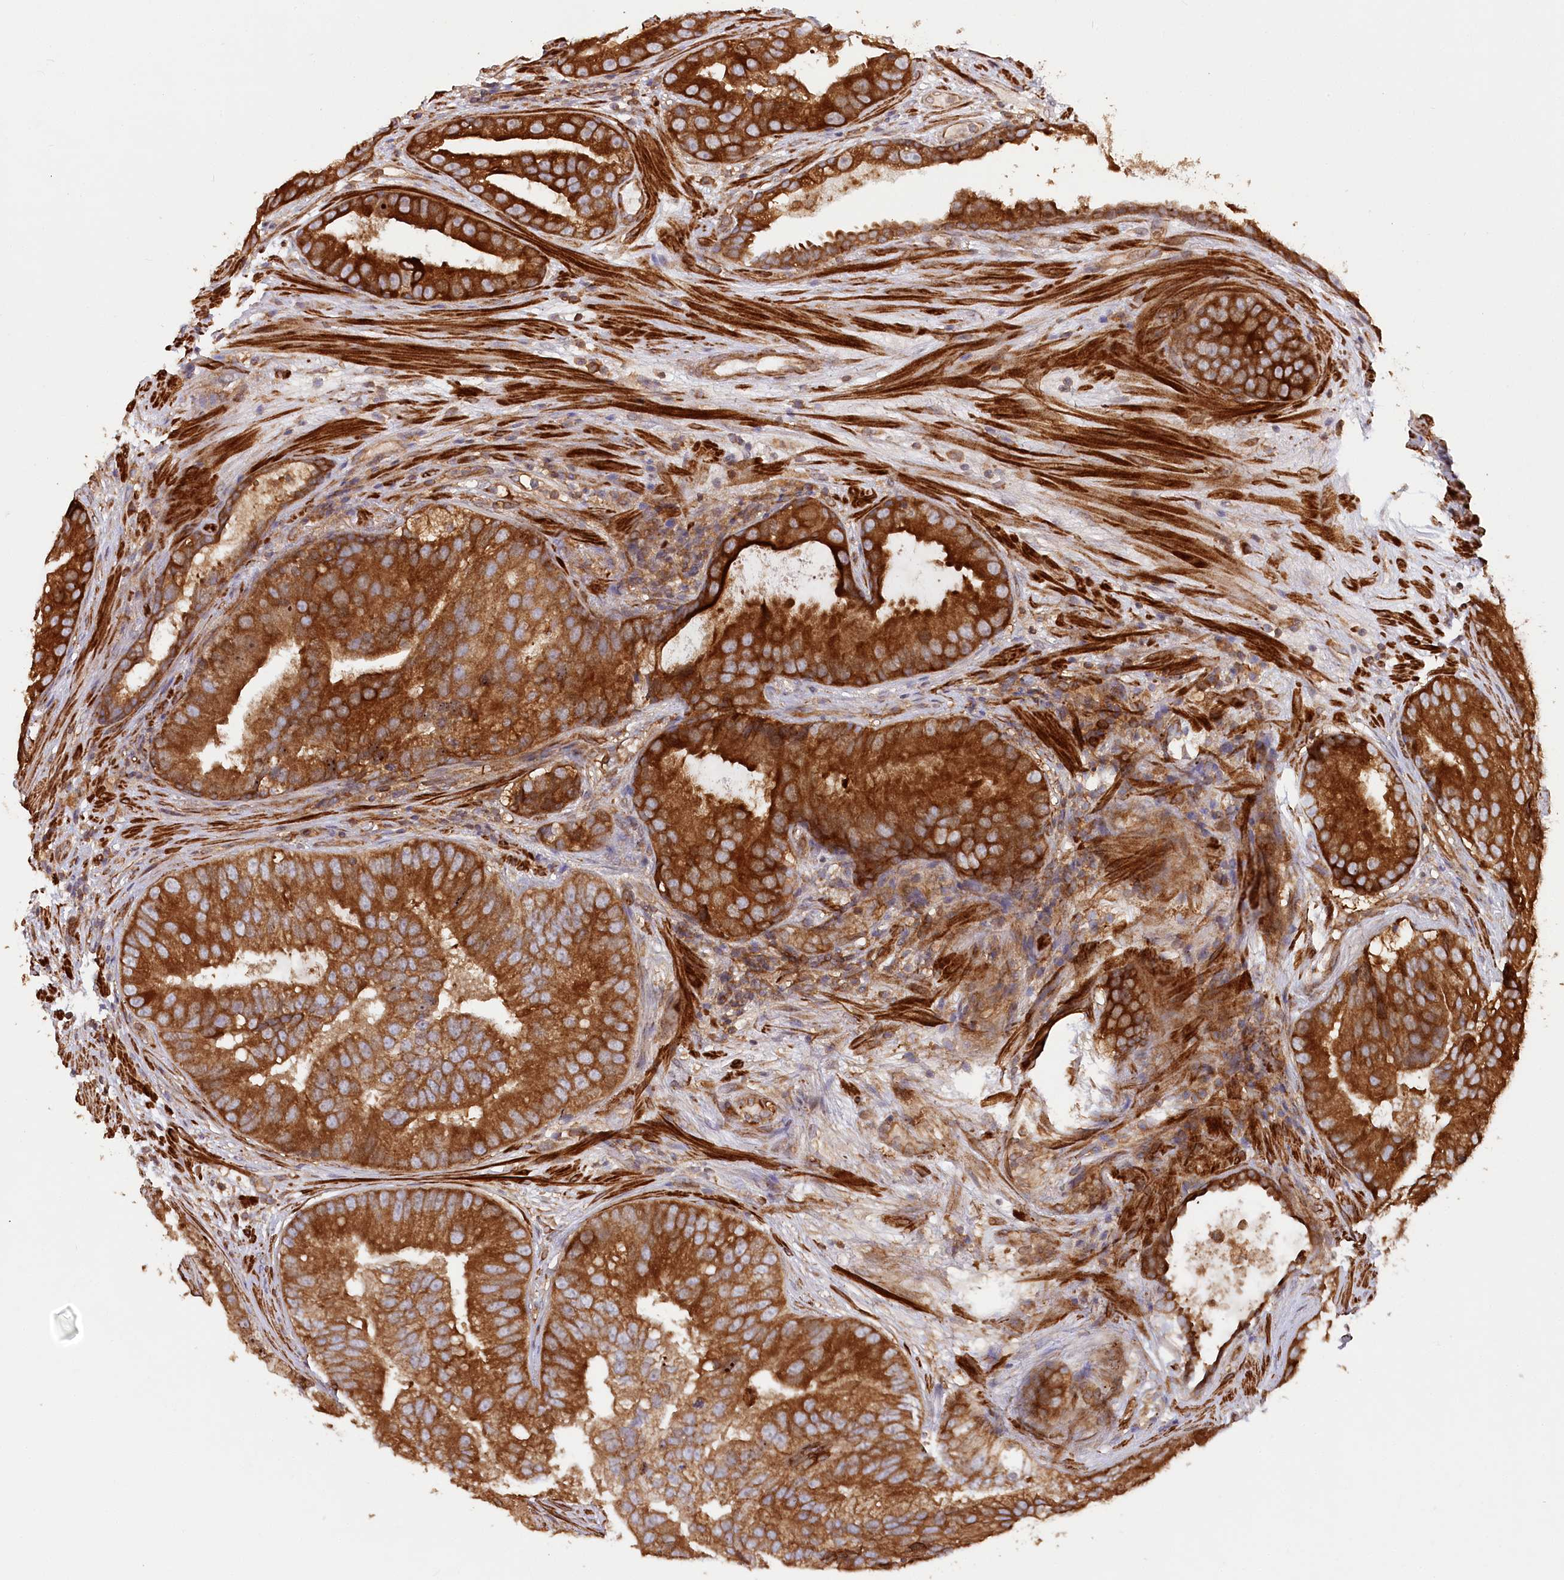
{"staining": {"intensity": "strong", "quantity": ">75%", "location": "cytoplasmic/membranous"}, "tissue": "prostate cancer", "cell_type": "Tumor cells", "image_type": "cancer", "snomed": [{"axis": "morphology", "description": "Adenocarcinoma, High grade"}, {"axis": "topography", "description": "Prostate"}], "caption": "Protein positivity by immunohistochemistry reveals strong cytoplasmic/membranous staining in approximately >75% of tumor cells in prostate high-grade adenocarcinoma.", "gene": "PAIP2", "patient": {"sex": "male", "age": 70}}